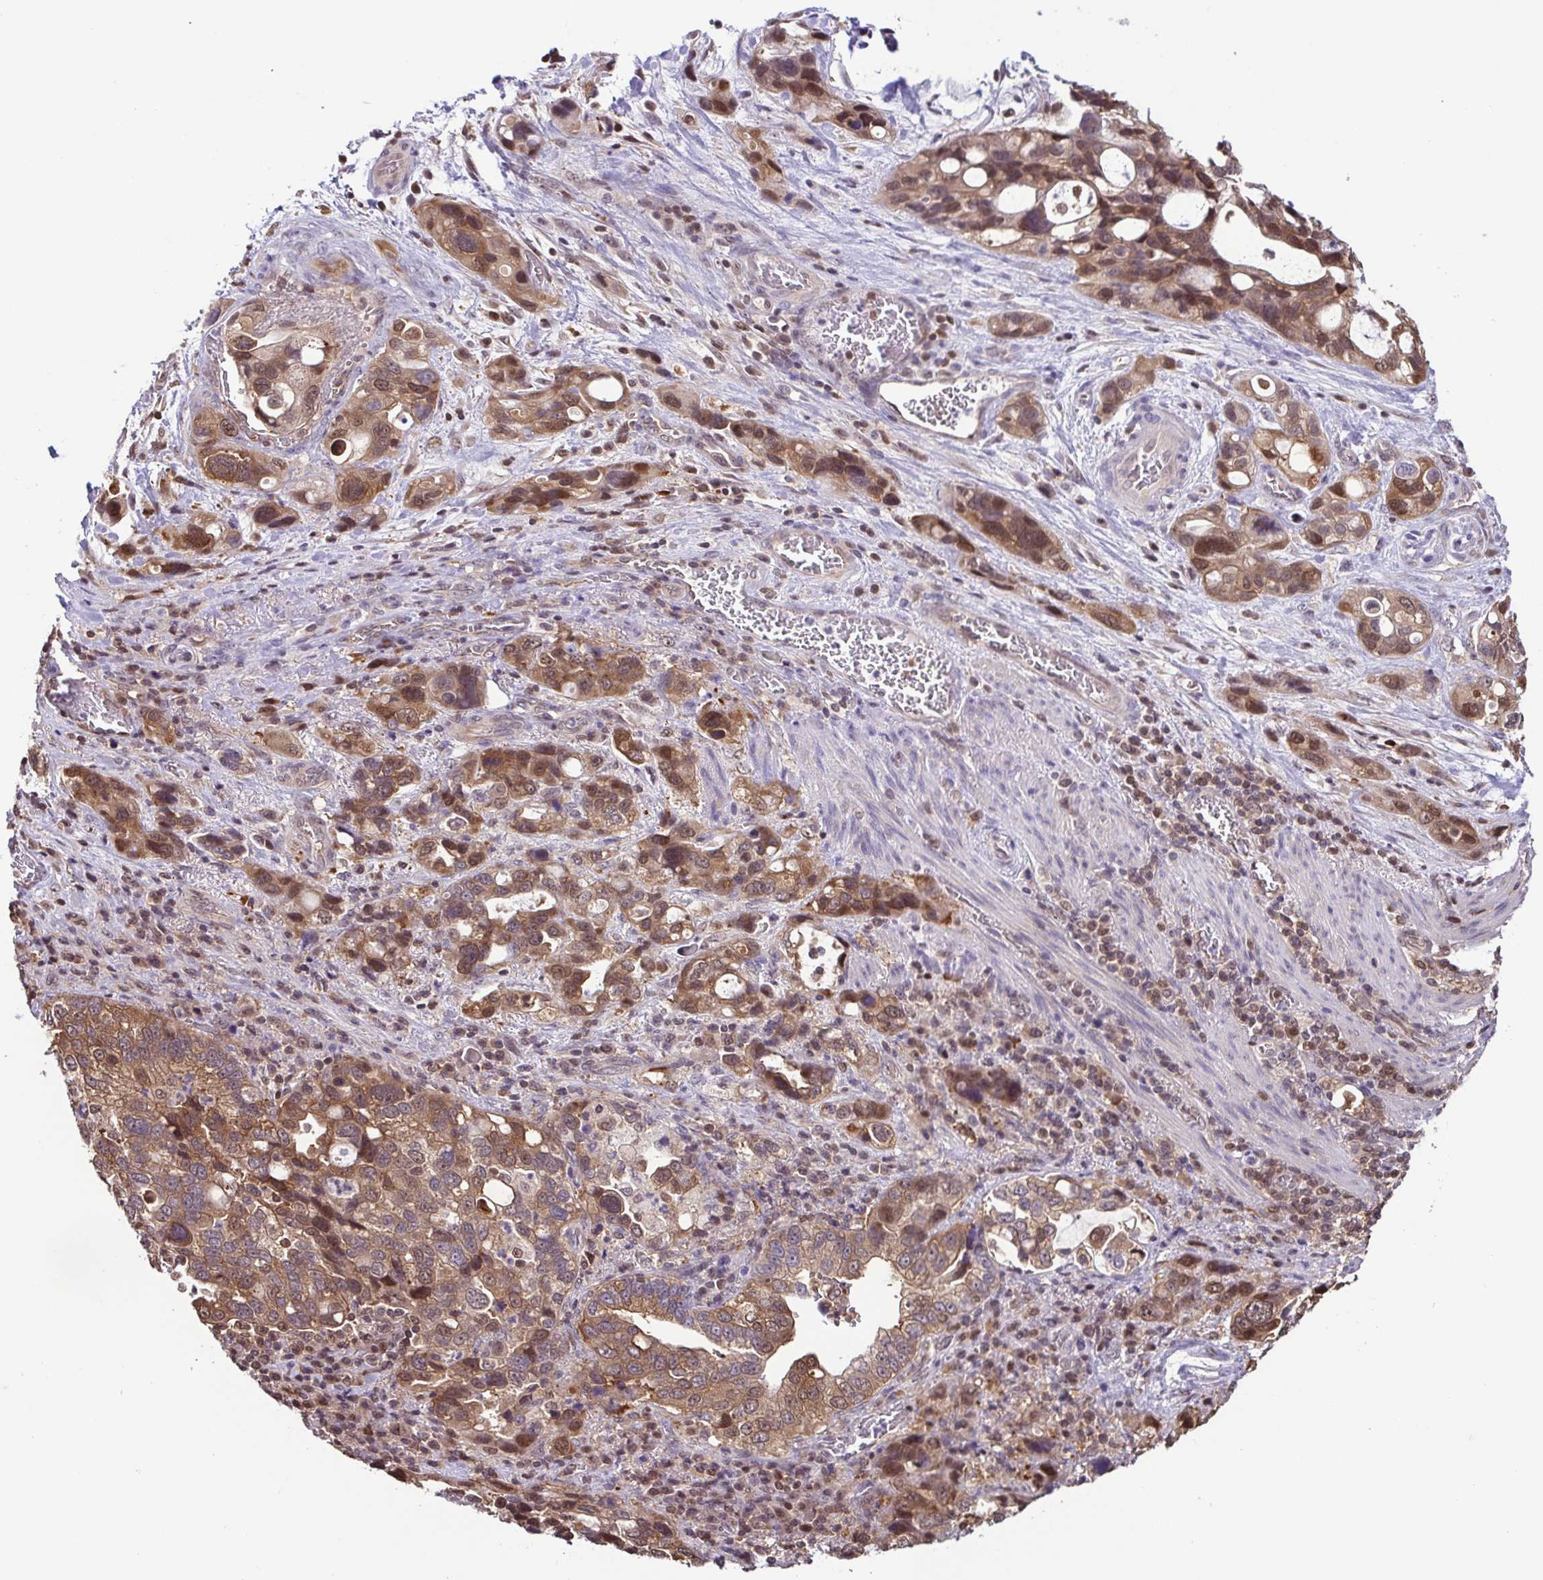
{"staining": {"intensity": "moderate", "quantity": ">75%", "location": "cytoplasmic/membranous,nuclear"}, "tissue": "stomach cancer", "cell_type": "Tumor cells", "image_type": "cancer", "snomed": [{"axis": "morphology", "description": "Adenocarcinoma, NOS"}, {"axis": "topography", "description": "Stomach, upper"}], "caption": "High-power microscopy captured an immunohistochemistry (IHC) histopathology image of stomach adenocarcinoma, revealing moderate cytoplasmic/membranous and nuclear expression in approximately >75% of tumor cells.", "gene": "PSMB9", "patient": {"sex": "female", "age": 81}}